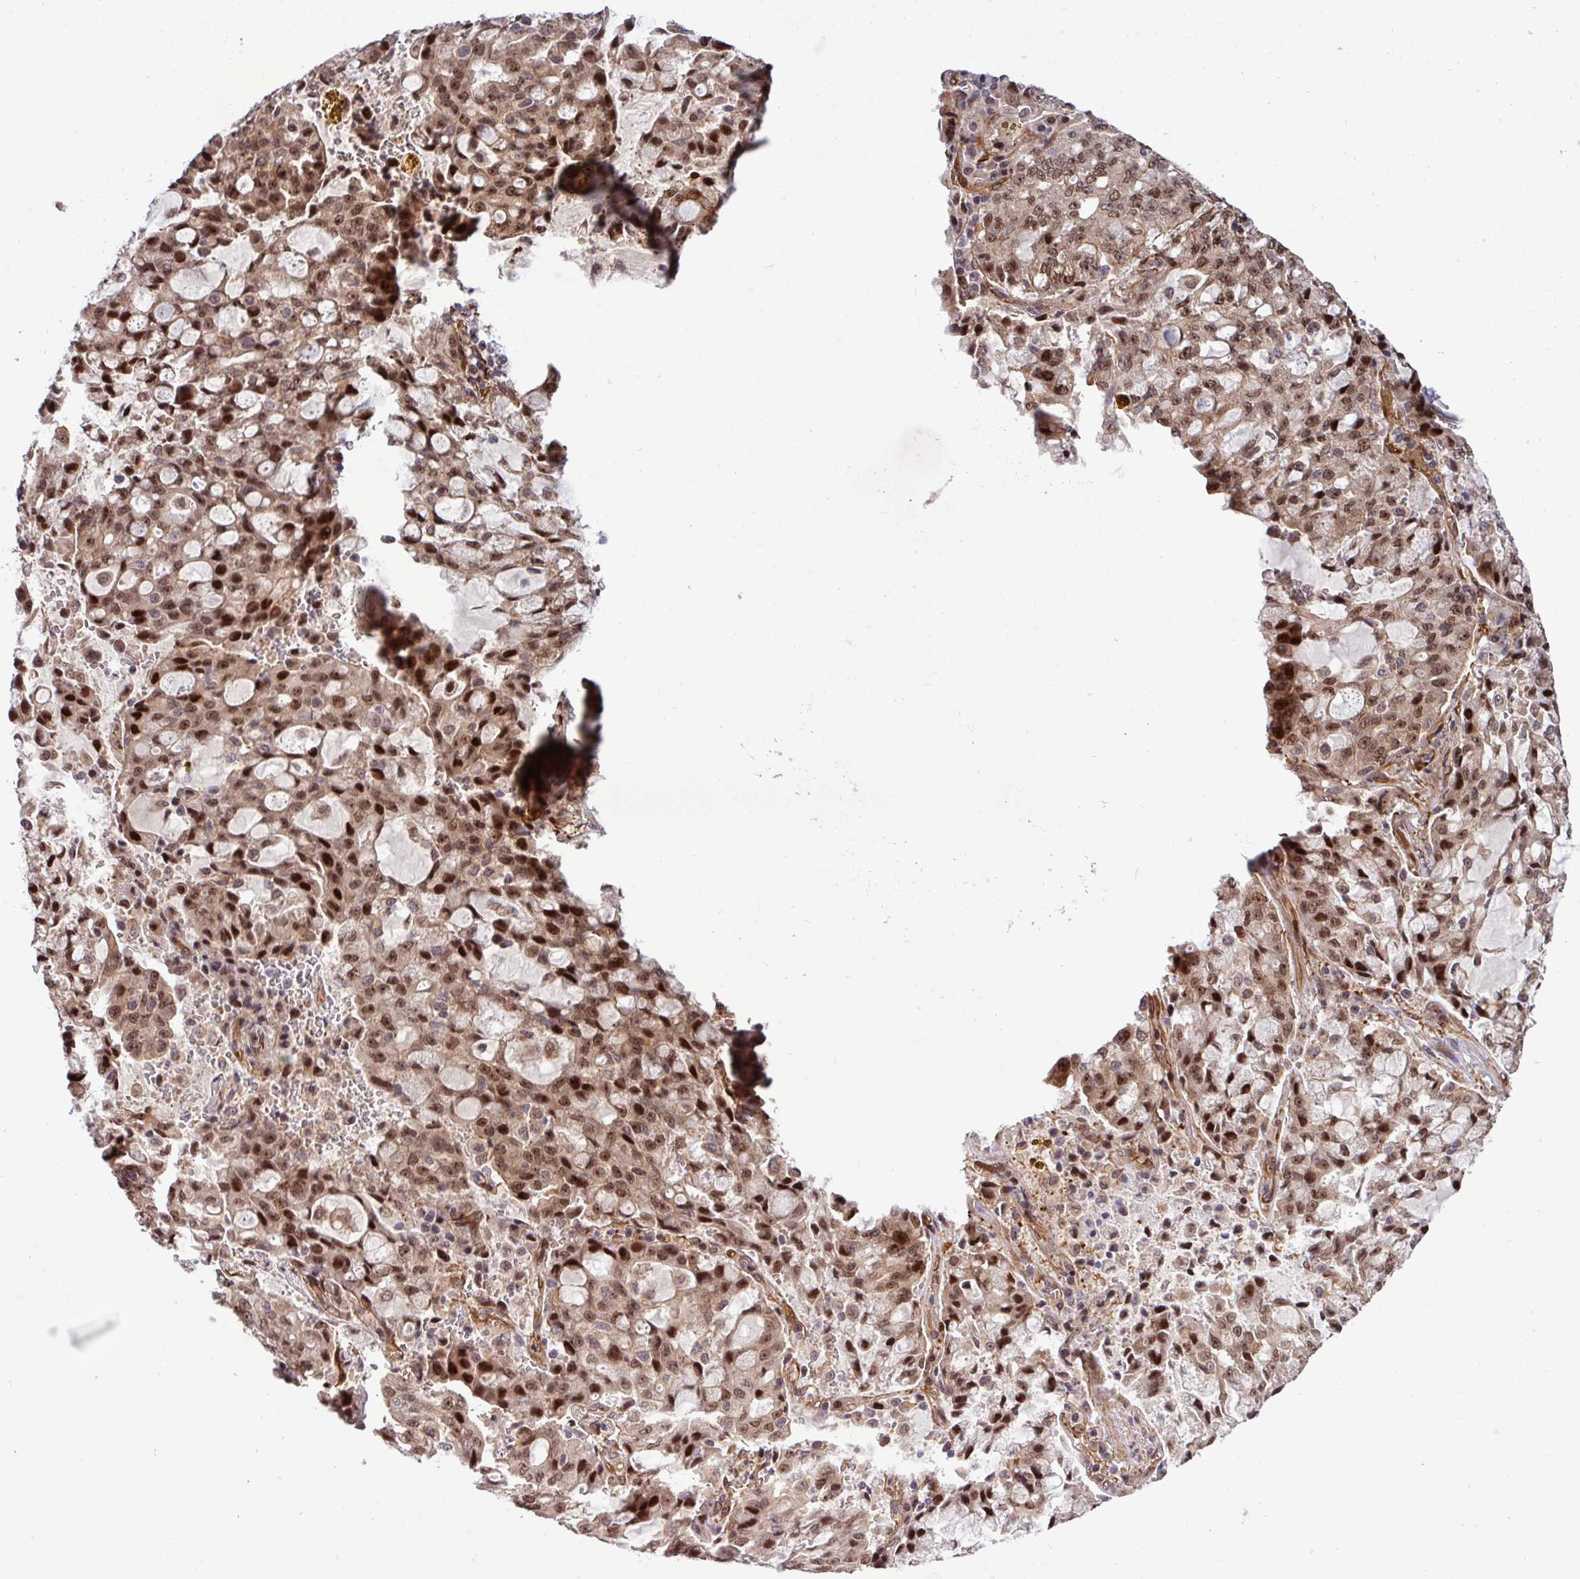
{"staining": {"intensity": "moderate", "quantity": ">75%", "location": "cytoplasmic/membranous,nuclear"}, "tissue": "lung cancer", "cell_type": "Tumor cells", "image_type": "cancer", "snomed": [{"axis": "morphology", "description": "Adenocarcinoma, NOS"}, {"axis": "topography", "description": "Lung"}], "caption": "Lung cancer (adenocarcinoma) stained with DAB (3,3'-diaminobenzidine) immunohistochemistry (IHC) demonstrates medium levels of moderate cytoplasmic/membranous and nuclear expression in approximately >75% of tumor cells.", "gene": "C7orf50", "patient": {"sex": "female", "age": 44}}